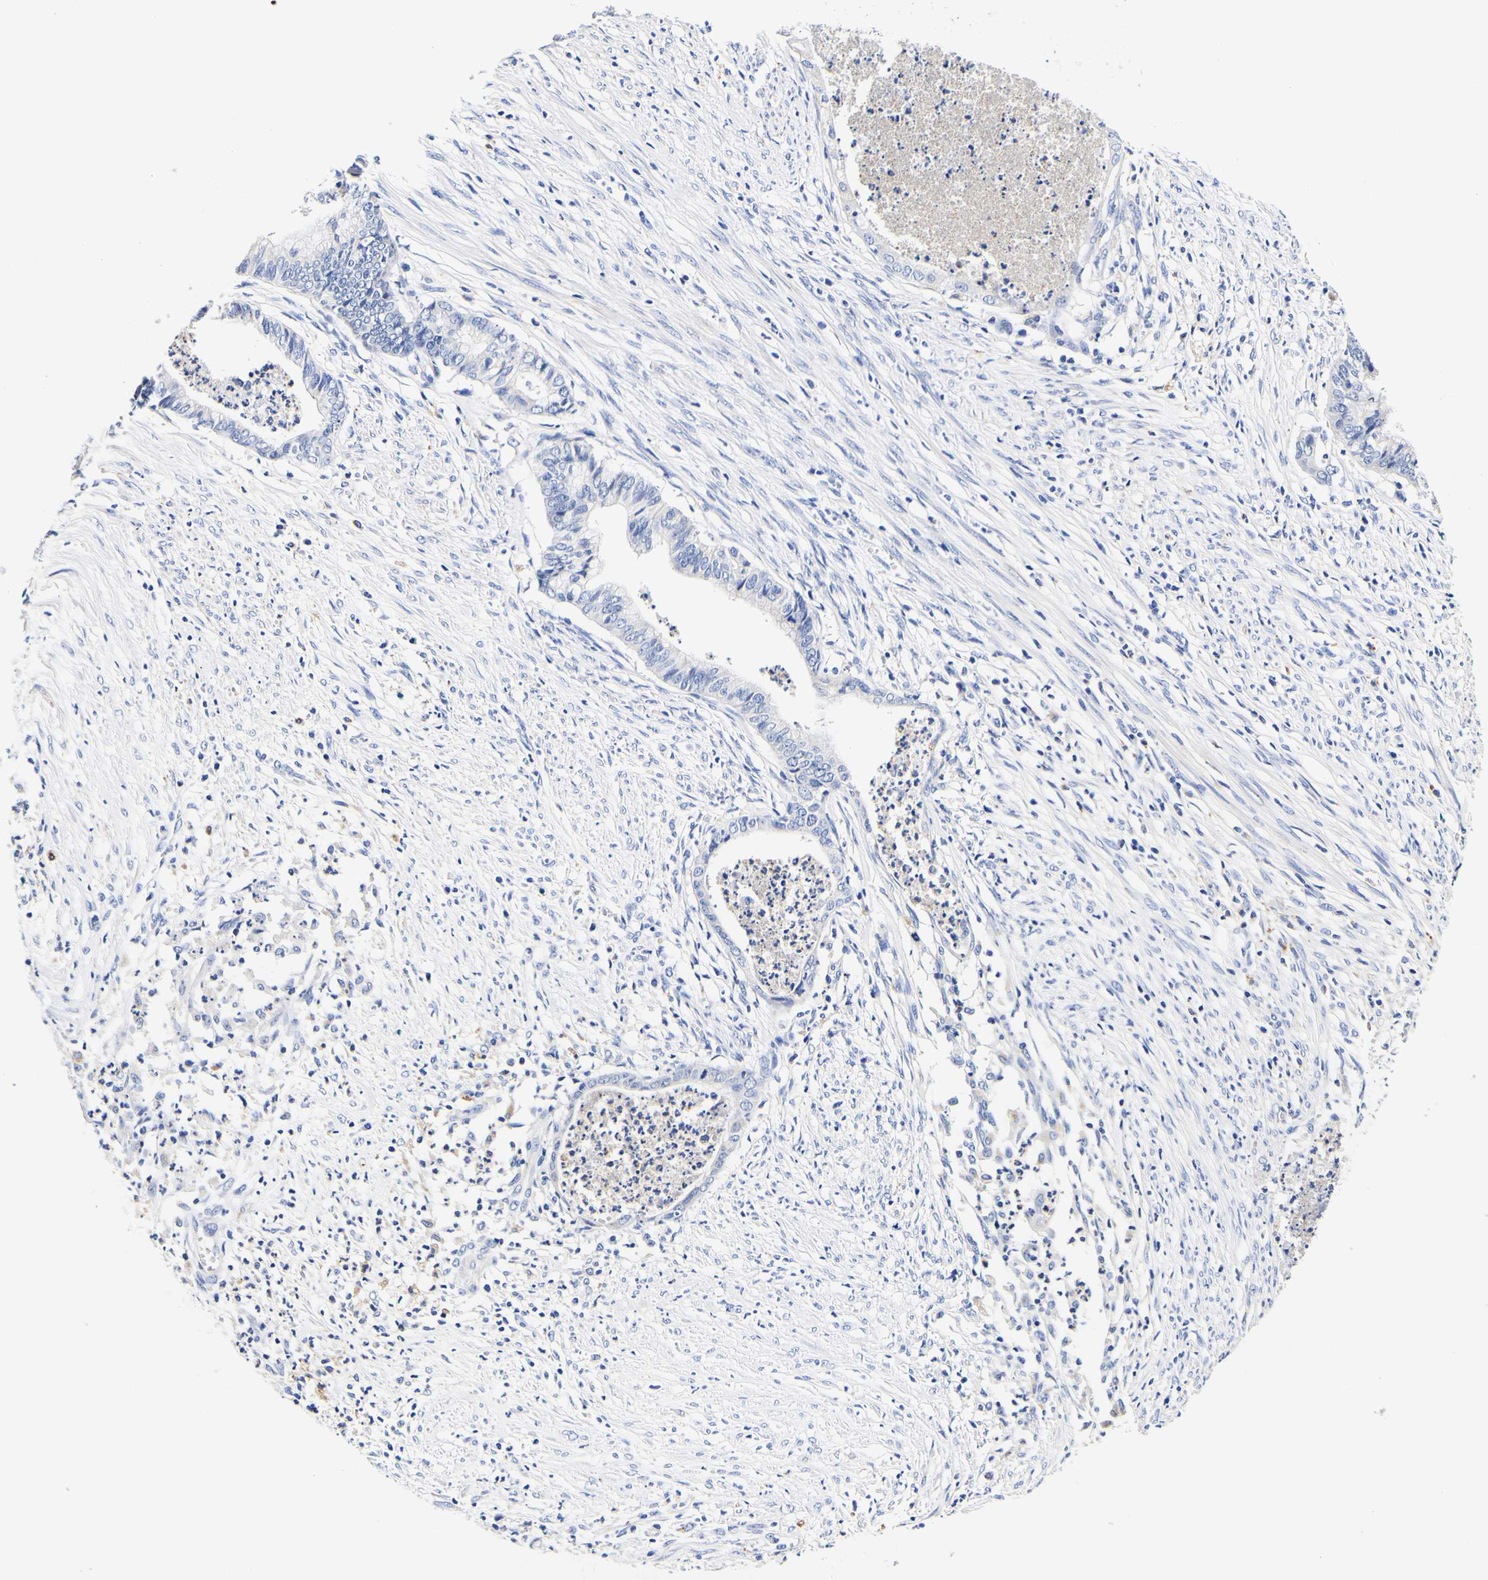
{"staining": {"intensity": "negative", "quantity": "none", "location": "none"}, "tissue": "endometrial cancer", "cell_type": "Tumor cells", "image_type": "cancer", "snomed": [{"axis": "morphology", "description": "Necrosis, NOS"}, {"axis": "morphology", "description": "Adenocarcinoma, NOS"}, {"axis": "topography", "description": "Endometrium"}], "caption": "Immunohistochemical staining of endometrial cancer (adenocarcinoma) reveals no significant expression in tumor cells. (DAB IHC visualized using brightfield microscopy, high magnification).", "gene": "CAMK4", "patient": {"sex": "female", "age": 79}}